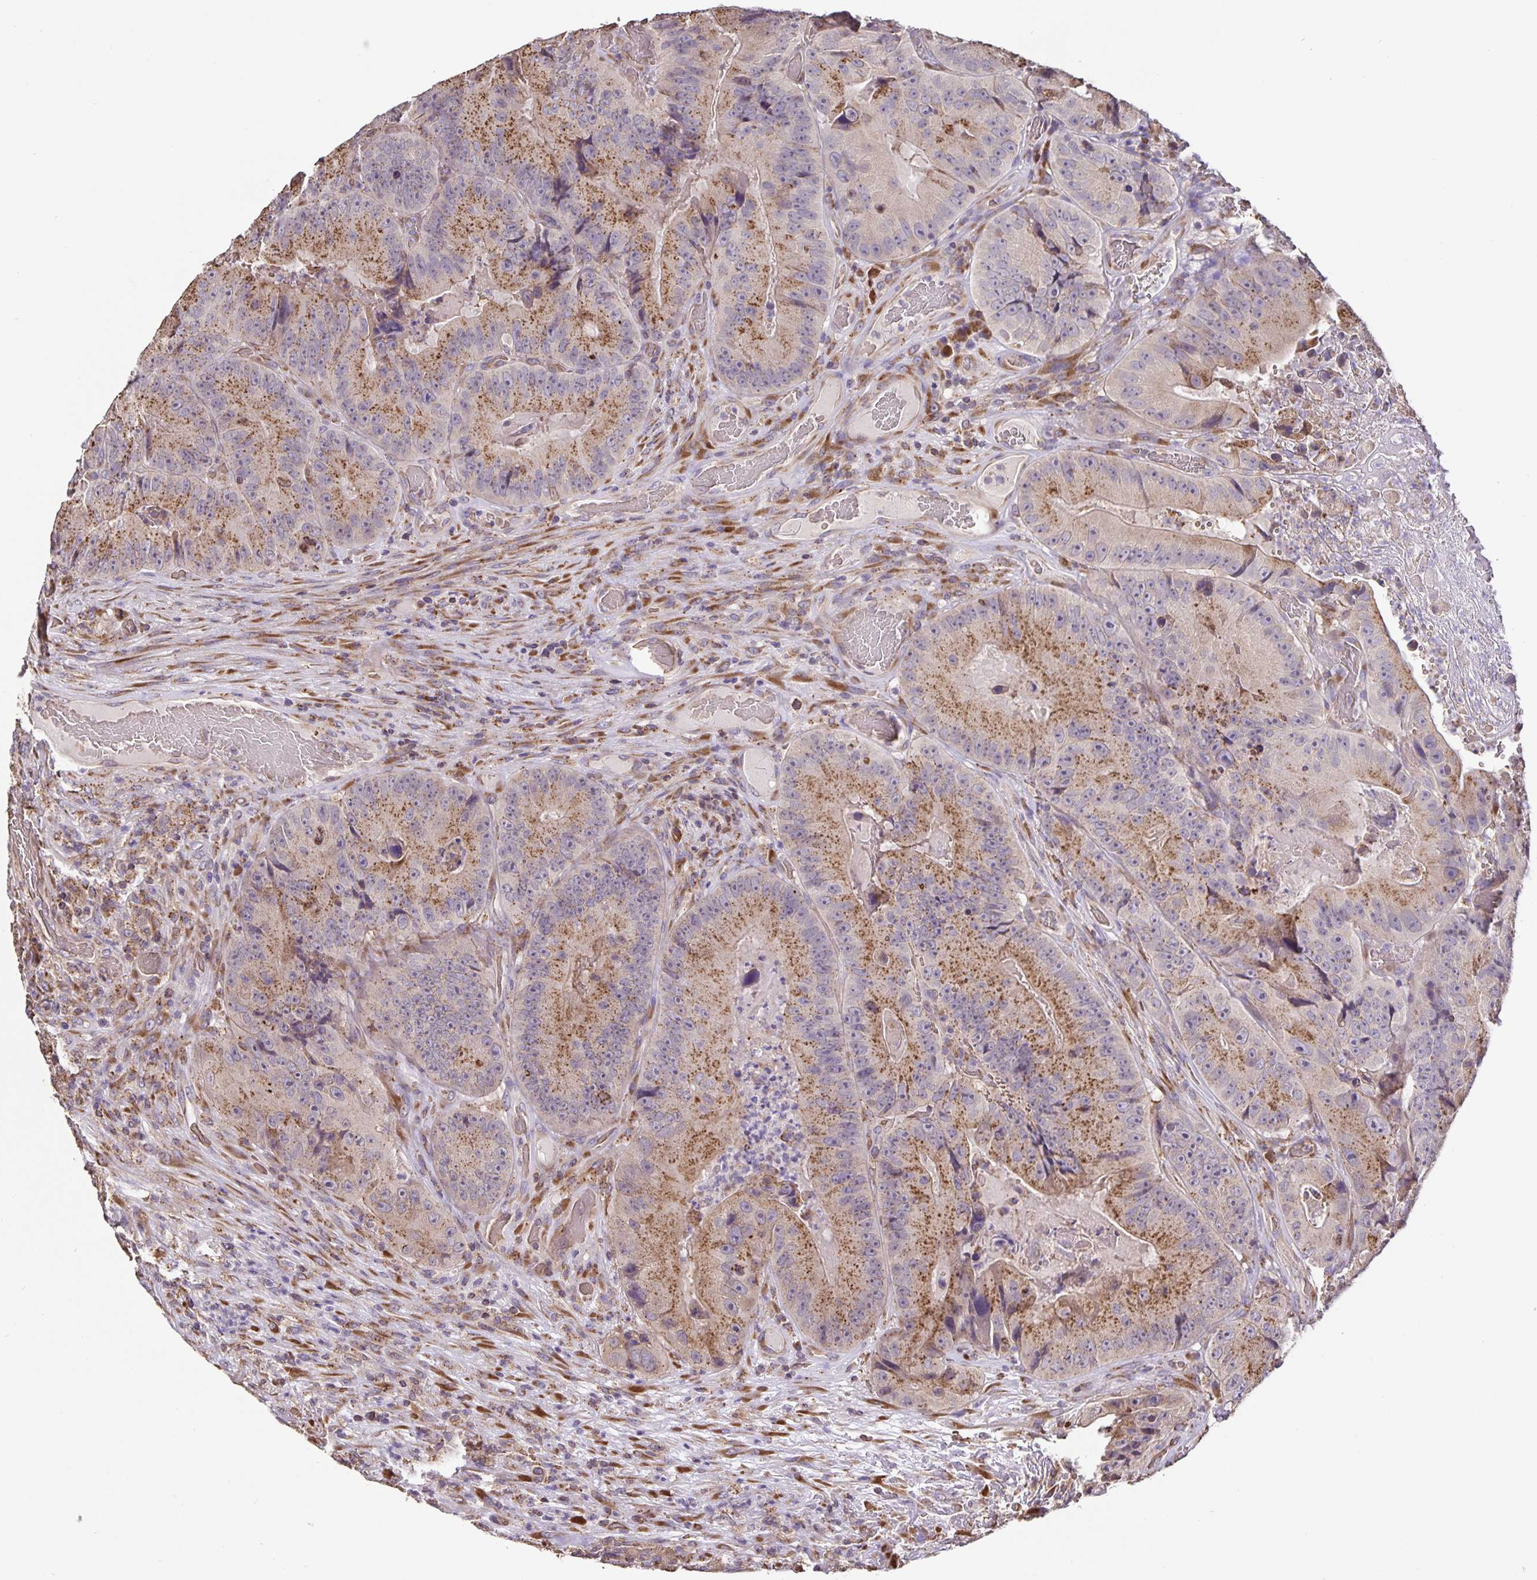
{"staining": {"intensity": "moderate", "quantity": ">75%", "location": "cytoplasmic/membranous"}, "tissue": "colorectal cancer", "cell_type": "Tumor cells", "image_type": "cancer", "snomed": [{"axis": "morphology", "description": "Adenocarcinoma, NOS"}, {"axis": "topography", "description": "Colon"}], "caption": "An immunohistochemistry (IHC) micrograph of tumor tissue is shown. Protein staining in brown shows moderate cytoplasmic/membranous positivity in colorectal adenocarcinoma within tumor cells.", "gene": "TMEM71", "patient": {"sex": "female", "age": 86}}